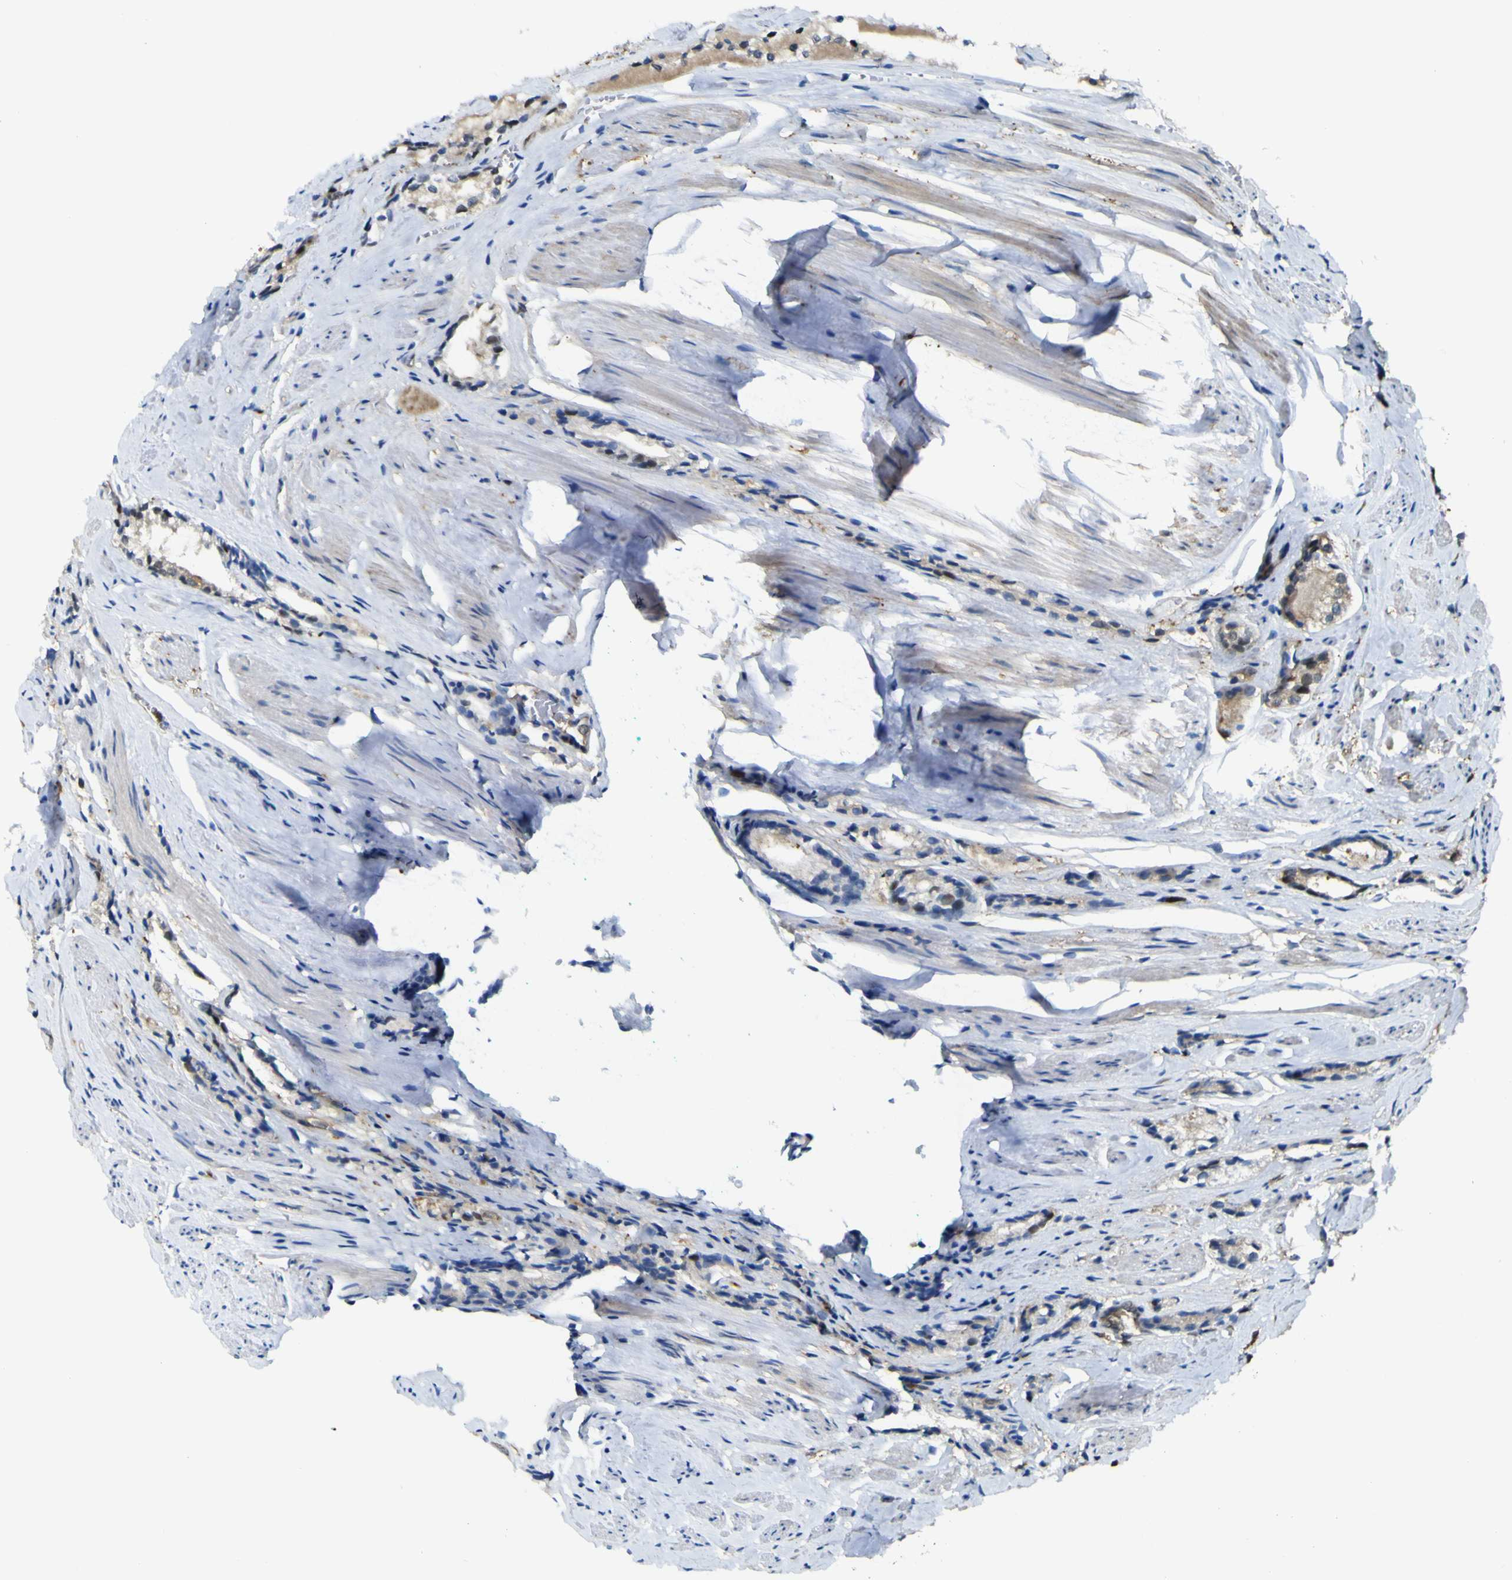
{"staining": {"intensity": "weak", "quantity": ">75%", "location": "cytoplasmic/membranous"}, "tissue": "prostate cancer", "cell_type": "Tumor cells", "image_type": "cancer", "snomed": [{"axis": "morphology", "description": "Adenocarcinoma, Low grade"}, {"axis": "topography", "description": "Prostate"}], "caption": "This histopathology image displays IHC staining of prostate low-grade adenocarcinoma, with low weak cytoplasmic/membranous positivity in approximately >75% of tumor cells.", "gene": "ABHD3", "patient": {"sex": "male", "age": 60}}